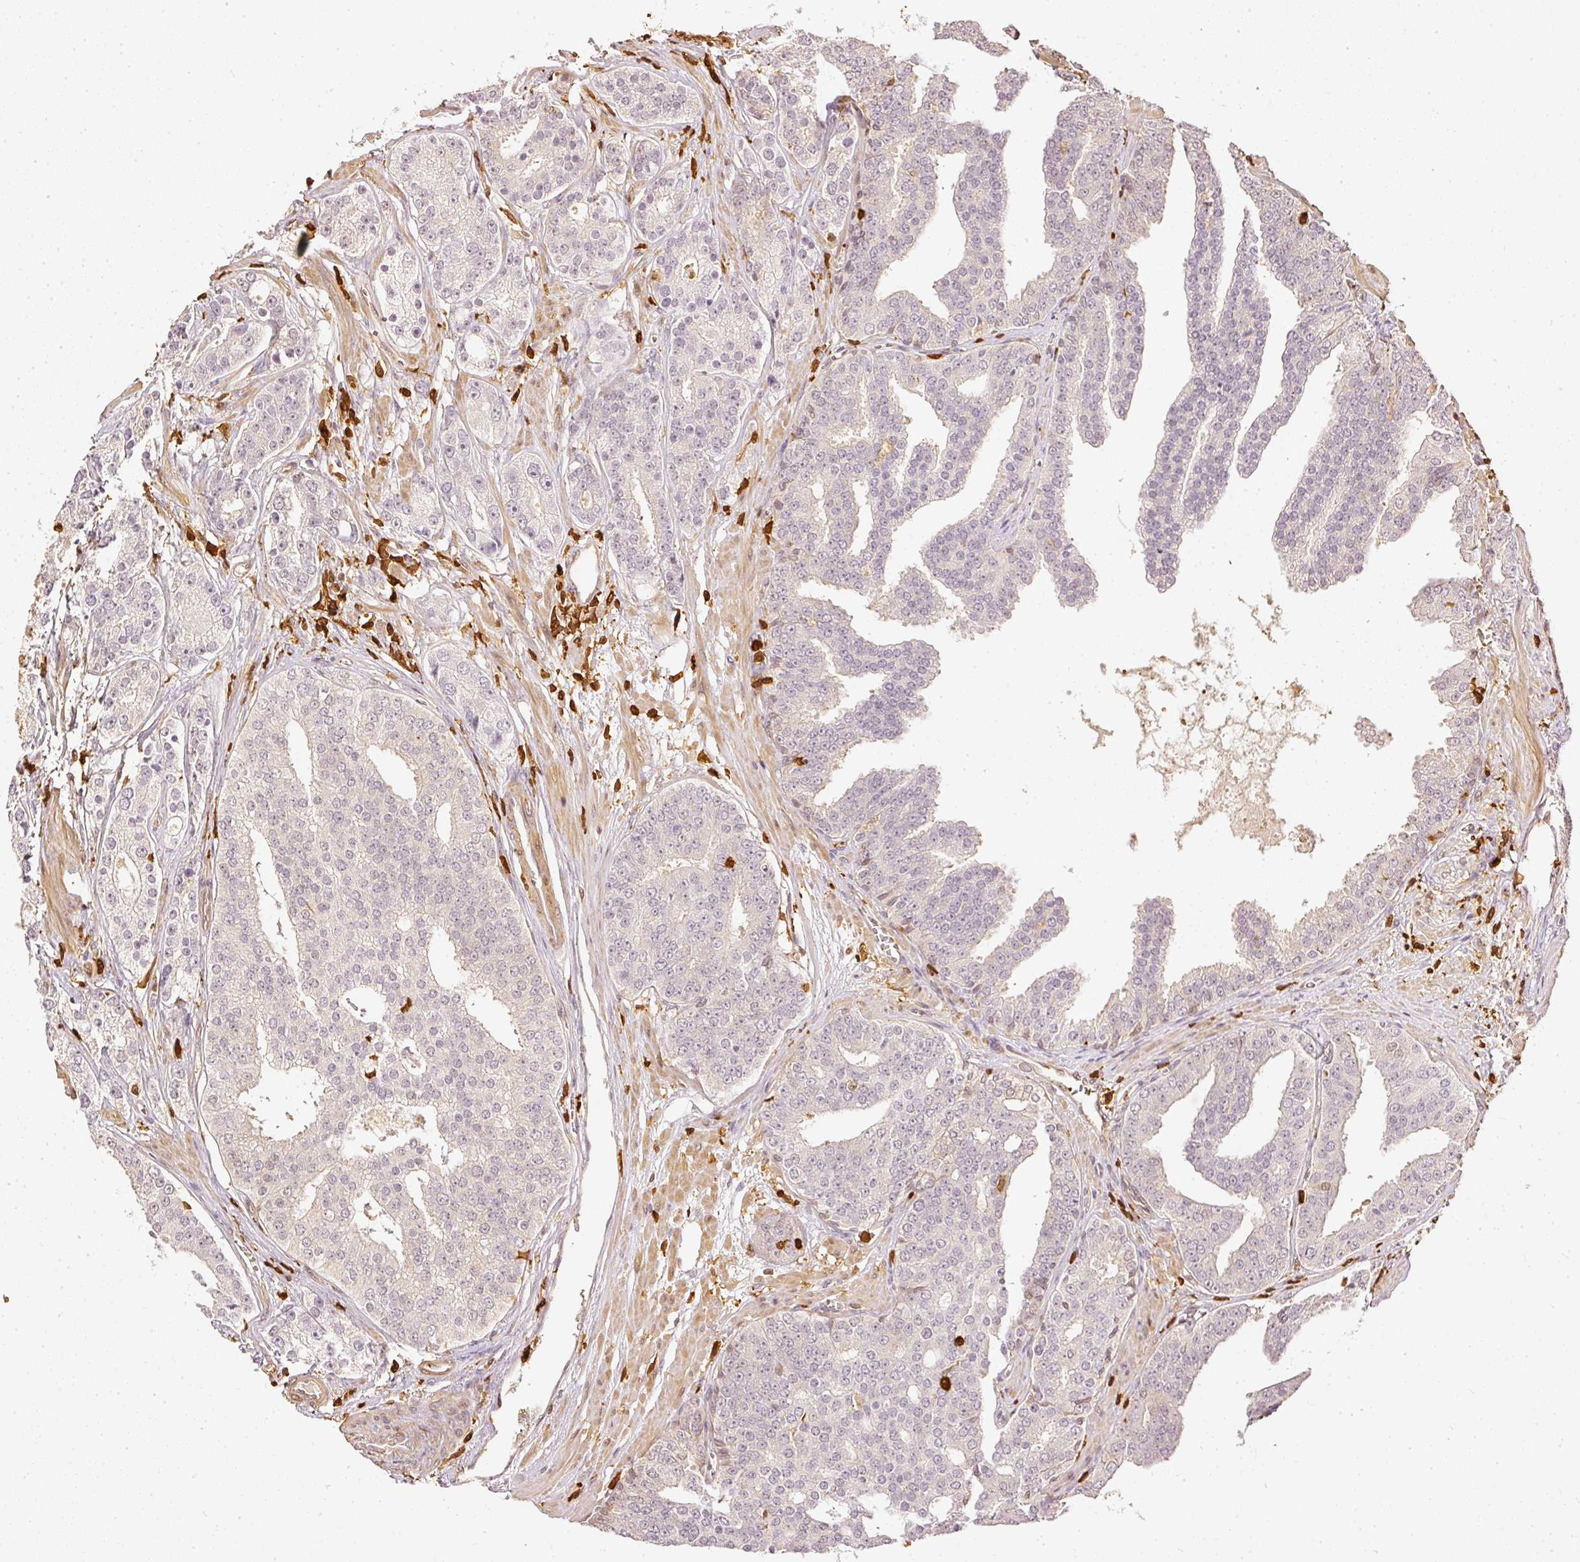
{"staining": {"intensity": "negative", "quantity": "none", "location": "none"}, "tissue": "prostate cancer", "cell_type": "Tumor cells", "image_type": "cancer", "snomed": [{"axis": "morphology", "description": "Adenocarcinoma, High grade"}, {"axis": "topography", "description": "Prostate"}], "caption": "DAB immunohistochemical staining of prostate cancer (adenocarcinoma (high-grade)) displays no significant expression in tumor cells.", "gene": "PFN1", "patient": {"sex": "male", "age": 71}}